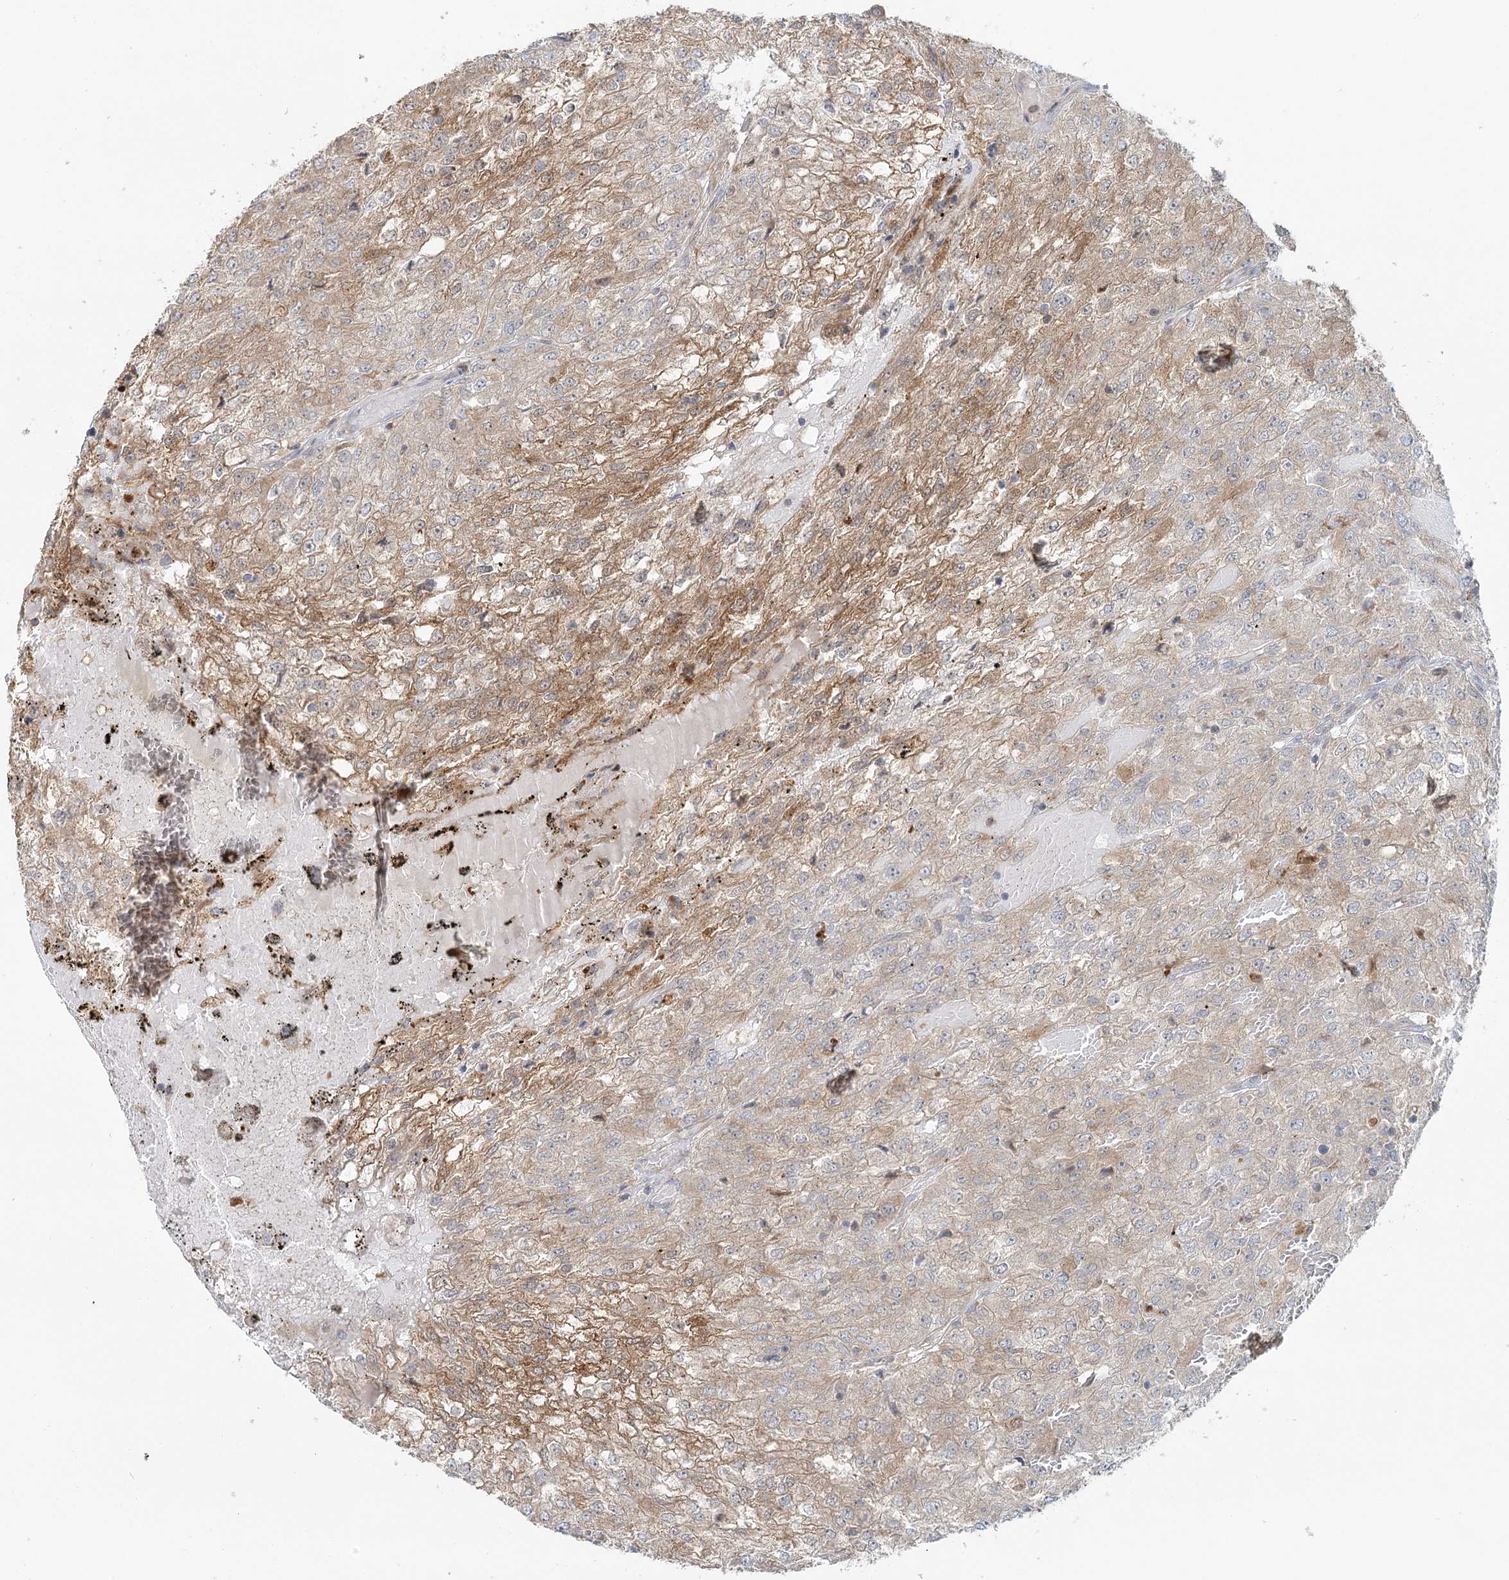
{"staining": {"intensity": "moderate", "quantity": "25%-75%", "location": "cytoplasmic/membranous"}, "tissue": "renal cancer", "cell_type": "Tumor cells", "image_type": "cancer", "snomed": [{"axis": "morphology", "description": "Adenocarcinoma, NOS"}, {"axis": "topography", "description": "Kidney"}], "caption": "Immunohistochemical staining of human renal adenocarcinoma reveals medium levels of moderate cytoplasmic/membranous protein staining in approximately 25%-75% of tumor cells.", "gene": "GBE1", "patient": {"sex": "female", "age": 54}}